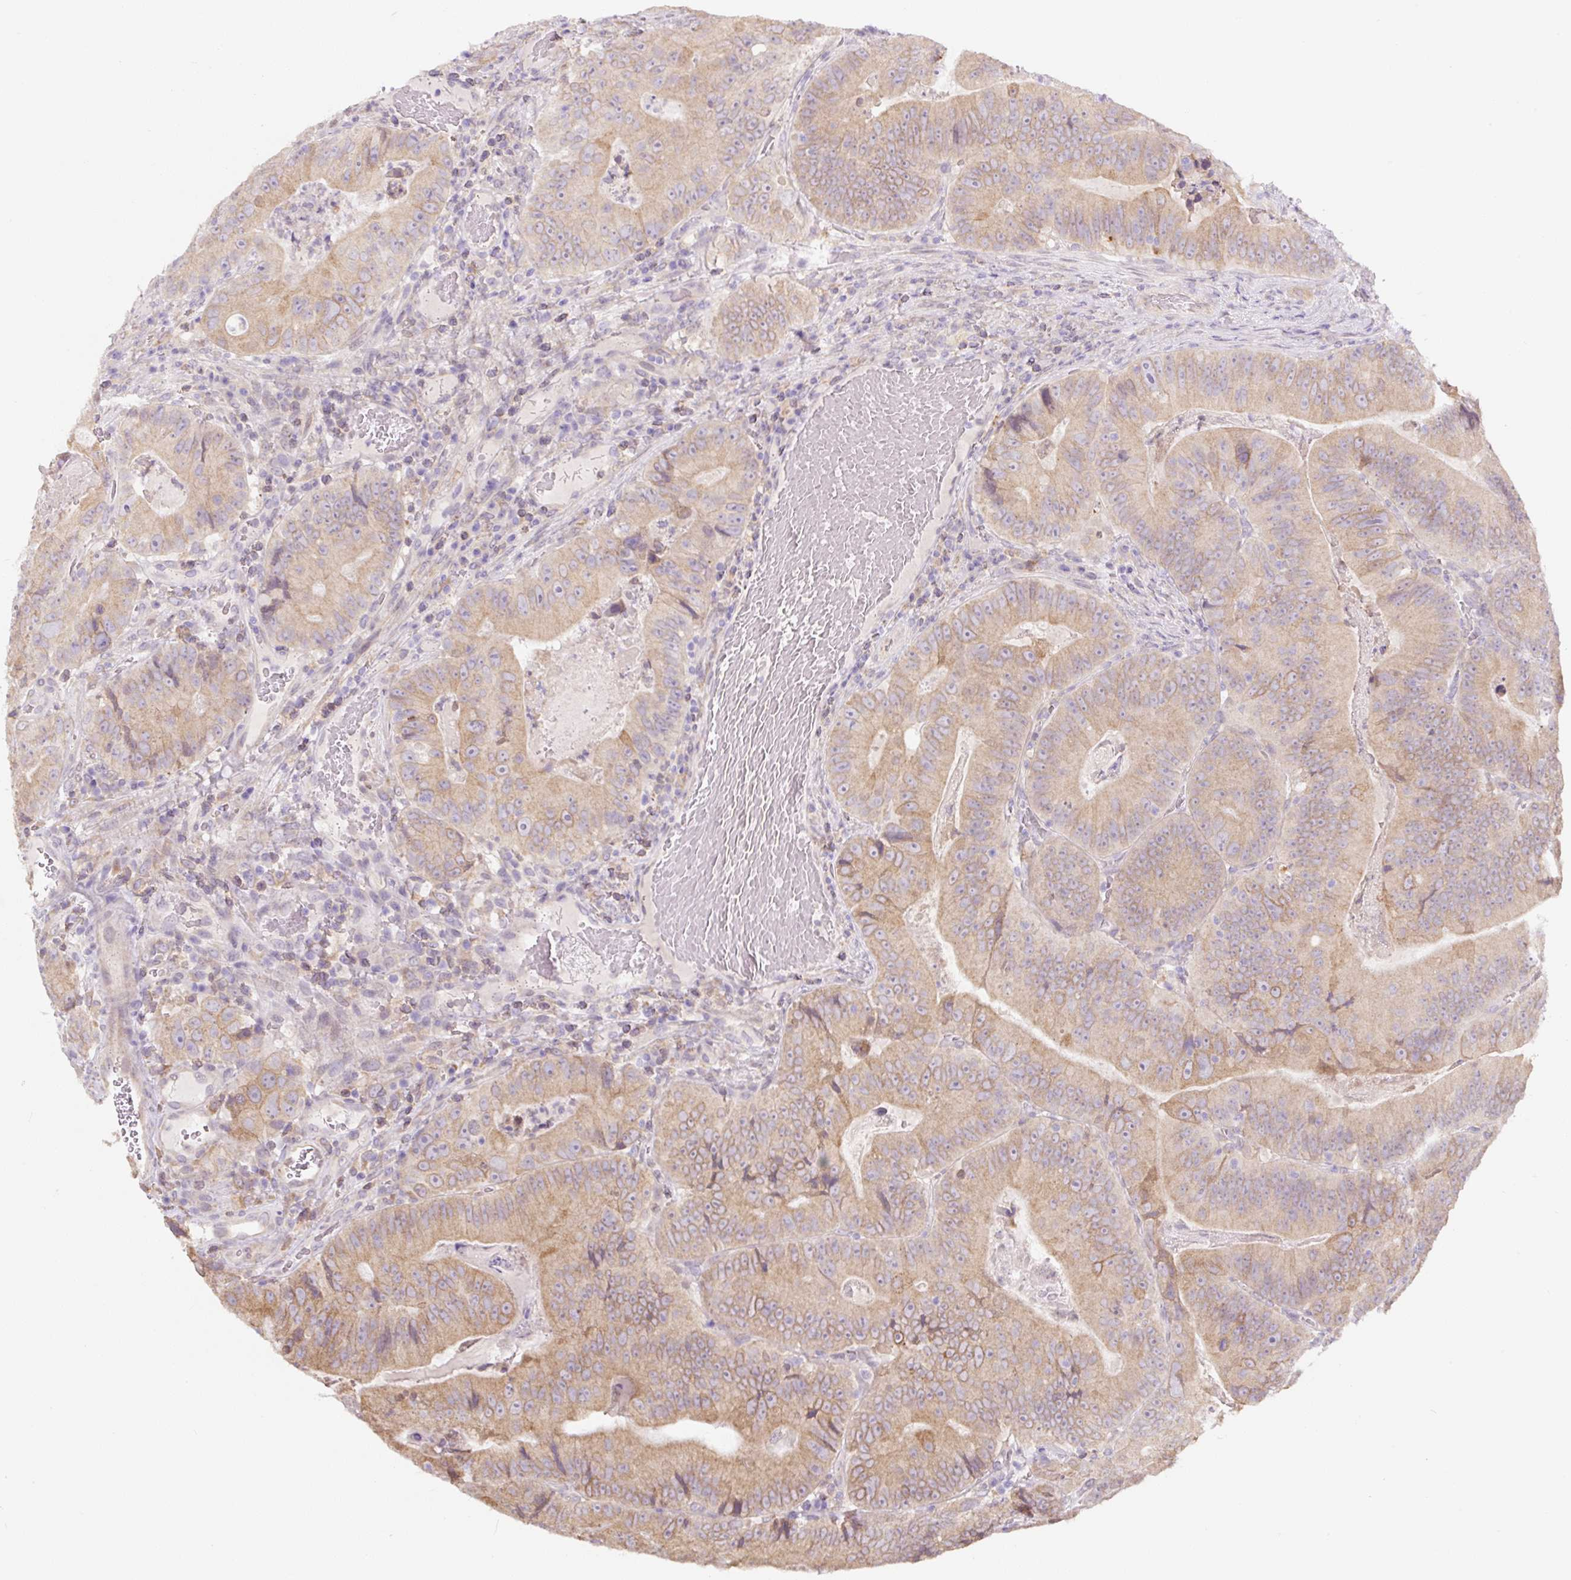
{"staining": {"intensity": "moderate", "quantity": ">75%", "location": "cytoplasmic/membranous"}, "tissue": "colorectal cancer", "cell_type": "Tumor cells", "image_type": "cancer", "snomed": [{"axis": "morphology", "description": "Adenocarcinoma, NOS"}, {"axis": "topography", "description": "Colon"}], "caption": "The photomicrograph exhibits immunohistochemical staining of colorectal adenocarcinoma. There is moderate cytoplasmic/membranous expression is identified in approximately >75% of tumor cells.", "gene": "ASRGL1", "patient": {"sex": "female", "age": 86}}